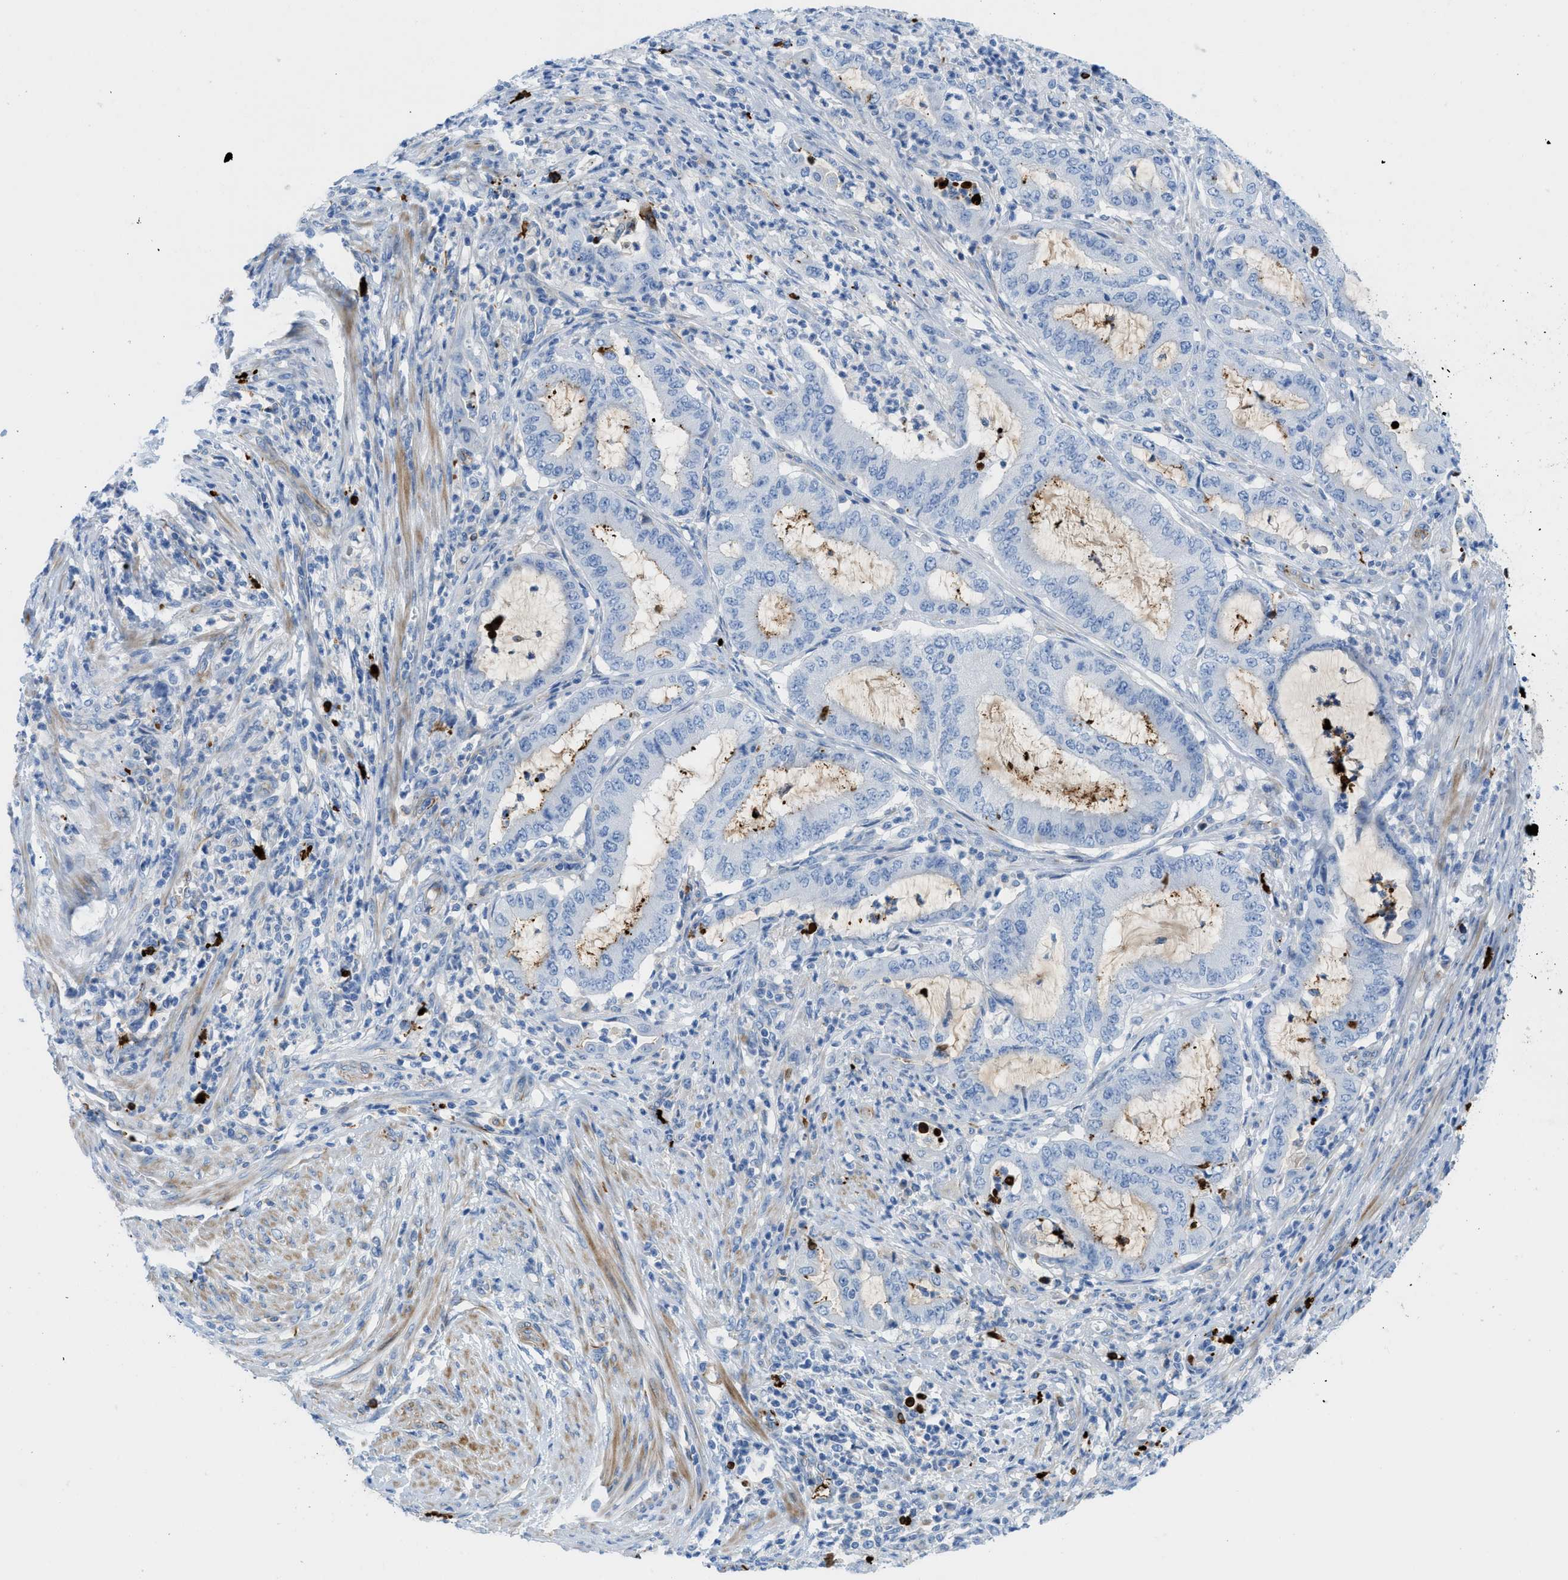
{"staining": {"intensity": "negative", "quantity": "none", "location": "none"}, "tissue": "endometrial cancer", "cell_type": "Tumor cells", "image_type": "cancer", "snomed": [{"axis": "morphology", "description": "Adenocarcinoma, NOS"}, {"axis": "topography", "description": "Endometrium"}], "caption": "This is a photomicrograph of immunohistochemistry staining of endometrial cancer (adenocarcinoma), which shows no positivity in tumor cells.", "gene": "XCR1", "patient": {"sex": "female", "age": 70}}